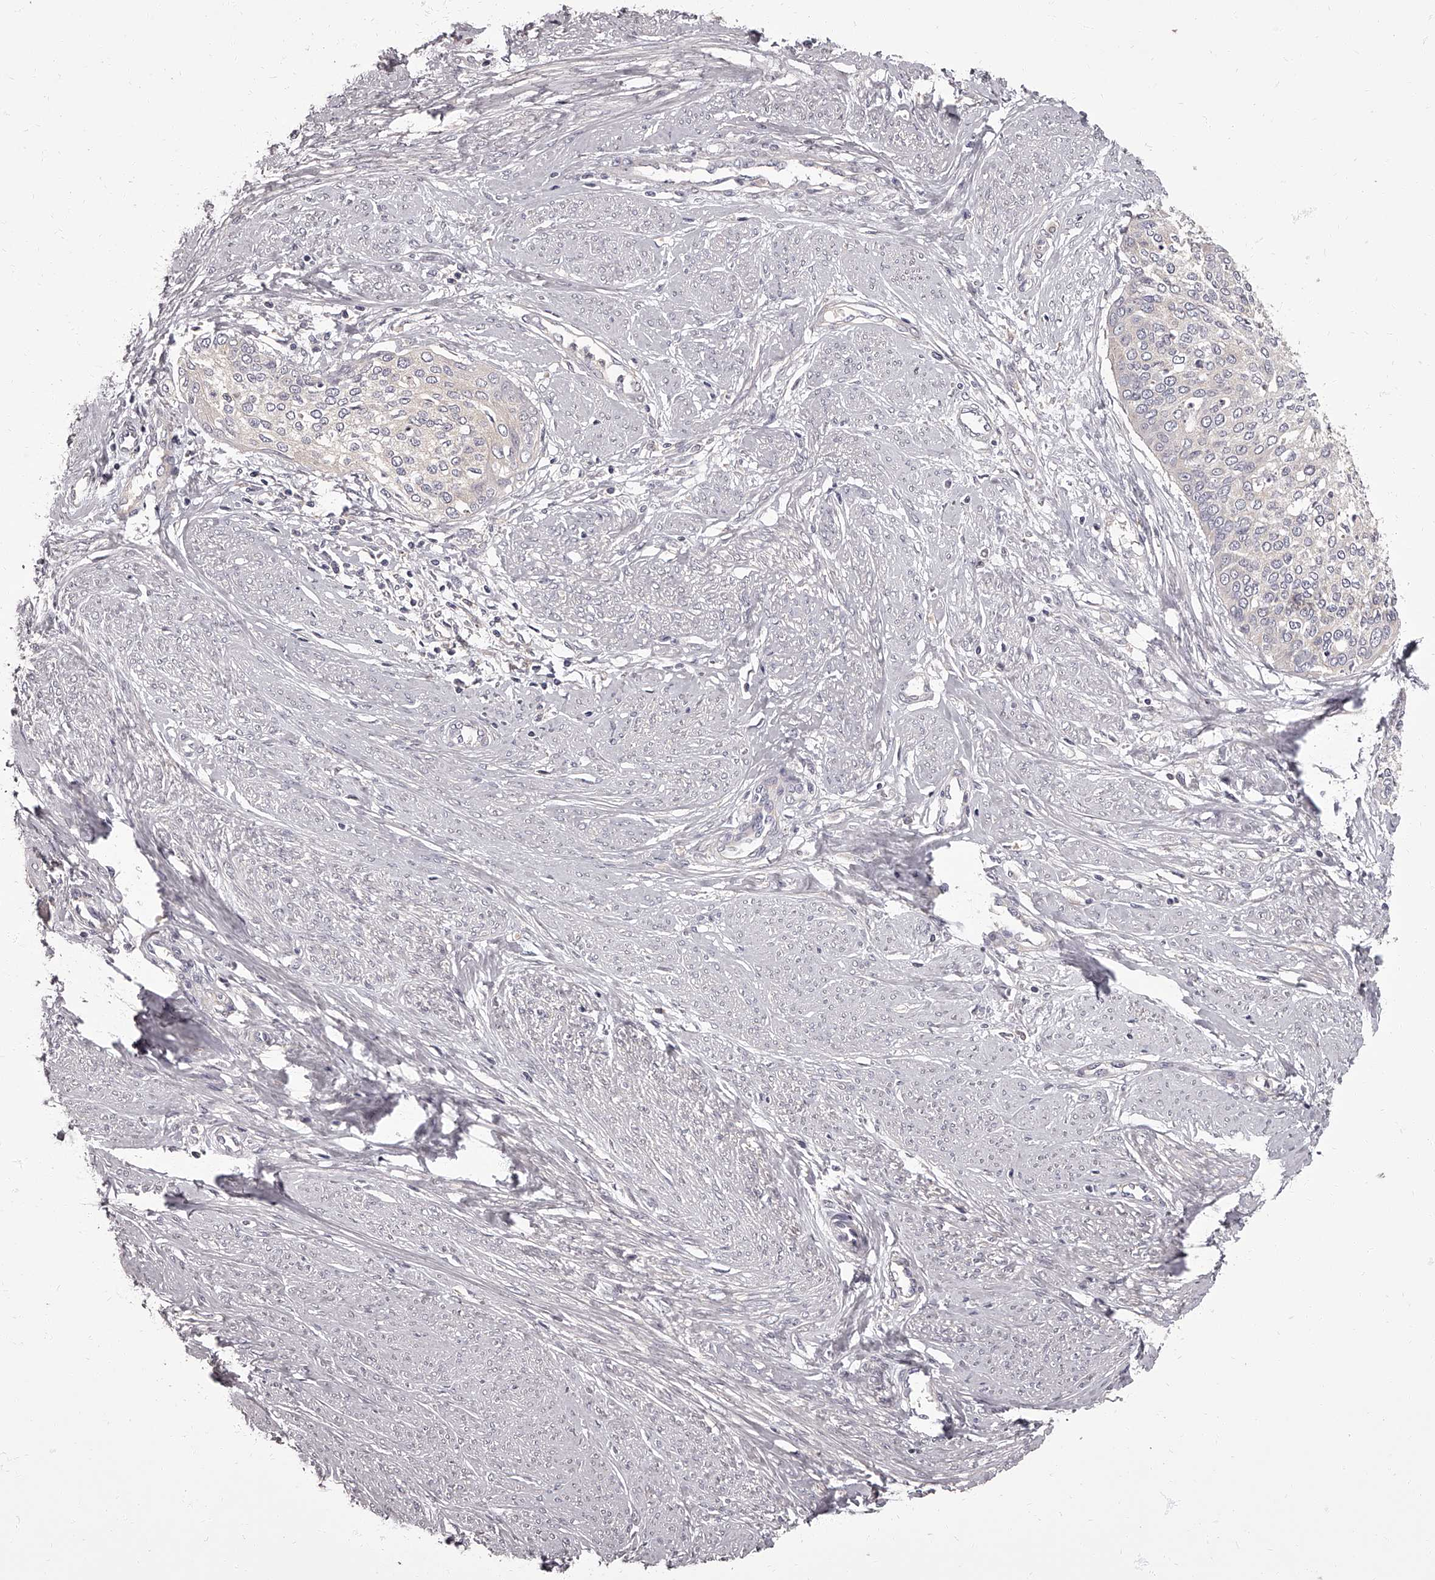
{"staining": {"intensity": "negative", "quantity": "none", "location": "none"}, "tissue": "cervical cancer", "cell_type": "Tumor cells", "image_type": "cancer", "snomed": [{"axis": "morphology", "description": "Squamous cell carcinoma, NOS"}, {"axis": "topography", "description": "Cervix"}], "caption": "Tumor cells show no significant staining in cervical cancer (squamous cell carcinoma).", "gene": "APEH", "patient": {"sex": "female", "age": 37}}